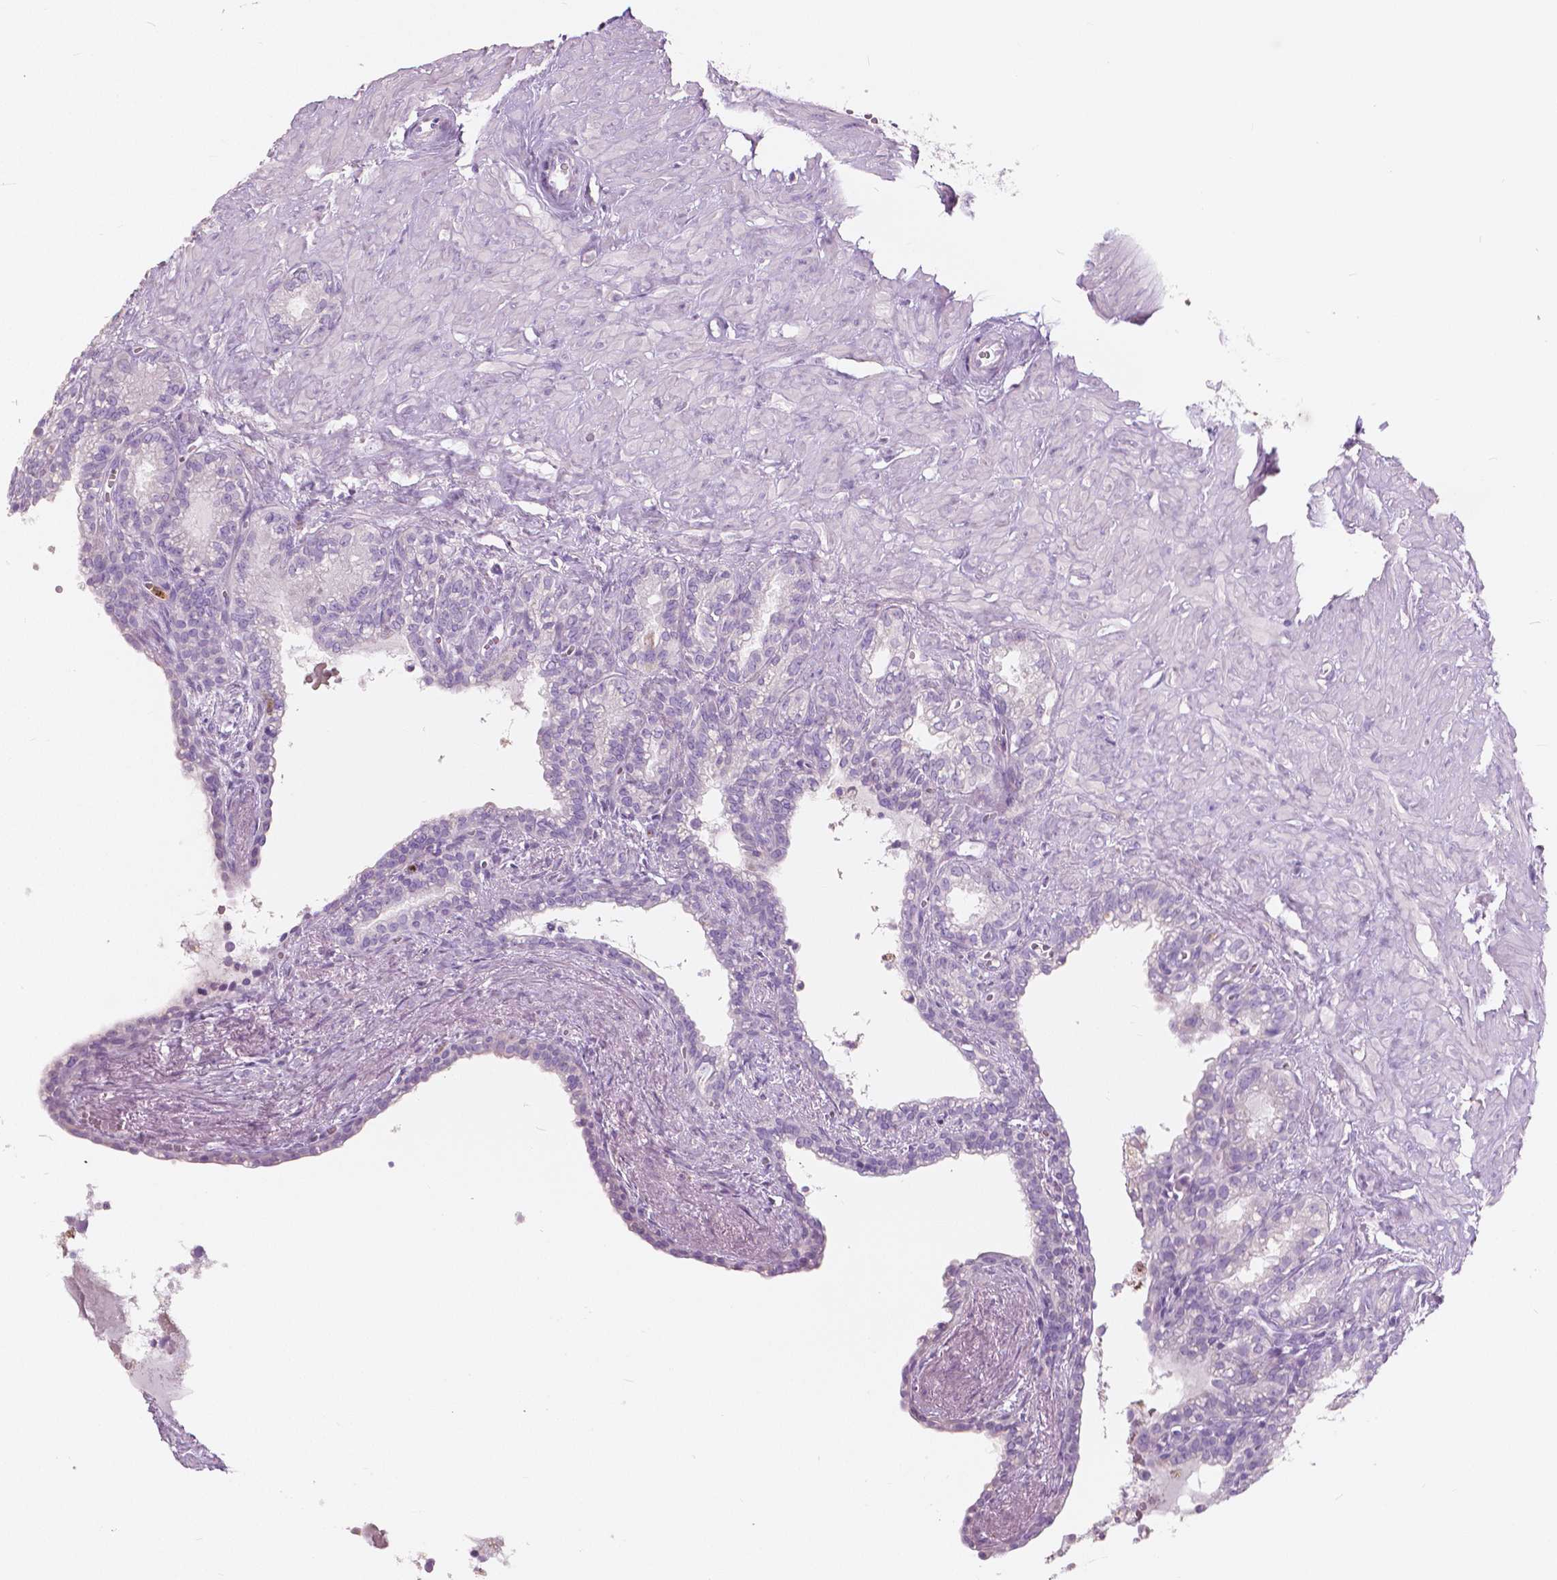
{"staining": {"intensity": "negative", "quantity": "none", "location": "none"}, "tissue": "seminal vesicle", "cell_type": "Glandular cells", "image_type": "normal", "snomed": [{"axis": "morphology", "description": "Normal tissue, NOS"}, {"axis": "morphology", "description": "Urothelial carcinoma, NOS"}, {"axis": "topography", "description": "Urinary bladder"}, {"axis": "topography", "description": "Seminal veicle"}], "caption": "Immunohistochemistry (IHC) photomicrograph of unremarkable seminal vesicle: seminal vesicle stained with DAB (3,3'-diaminobenzidine) exhibits no significant protein expression in glandular cells.", "gene": "CXCR2", "patient": {"sex": "male", "age": 76}}